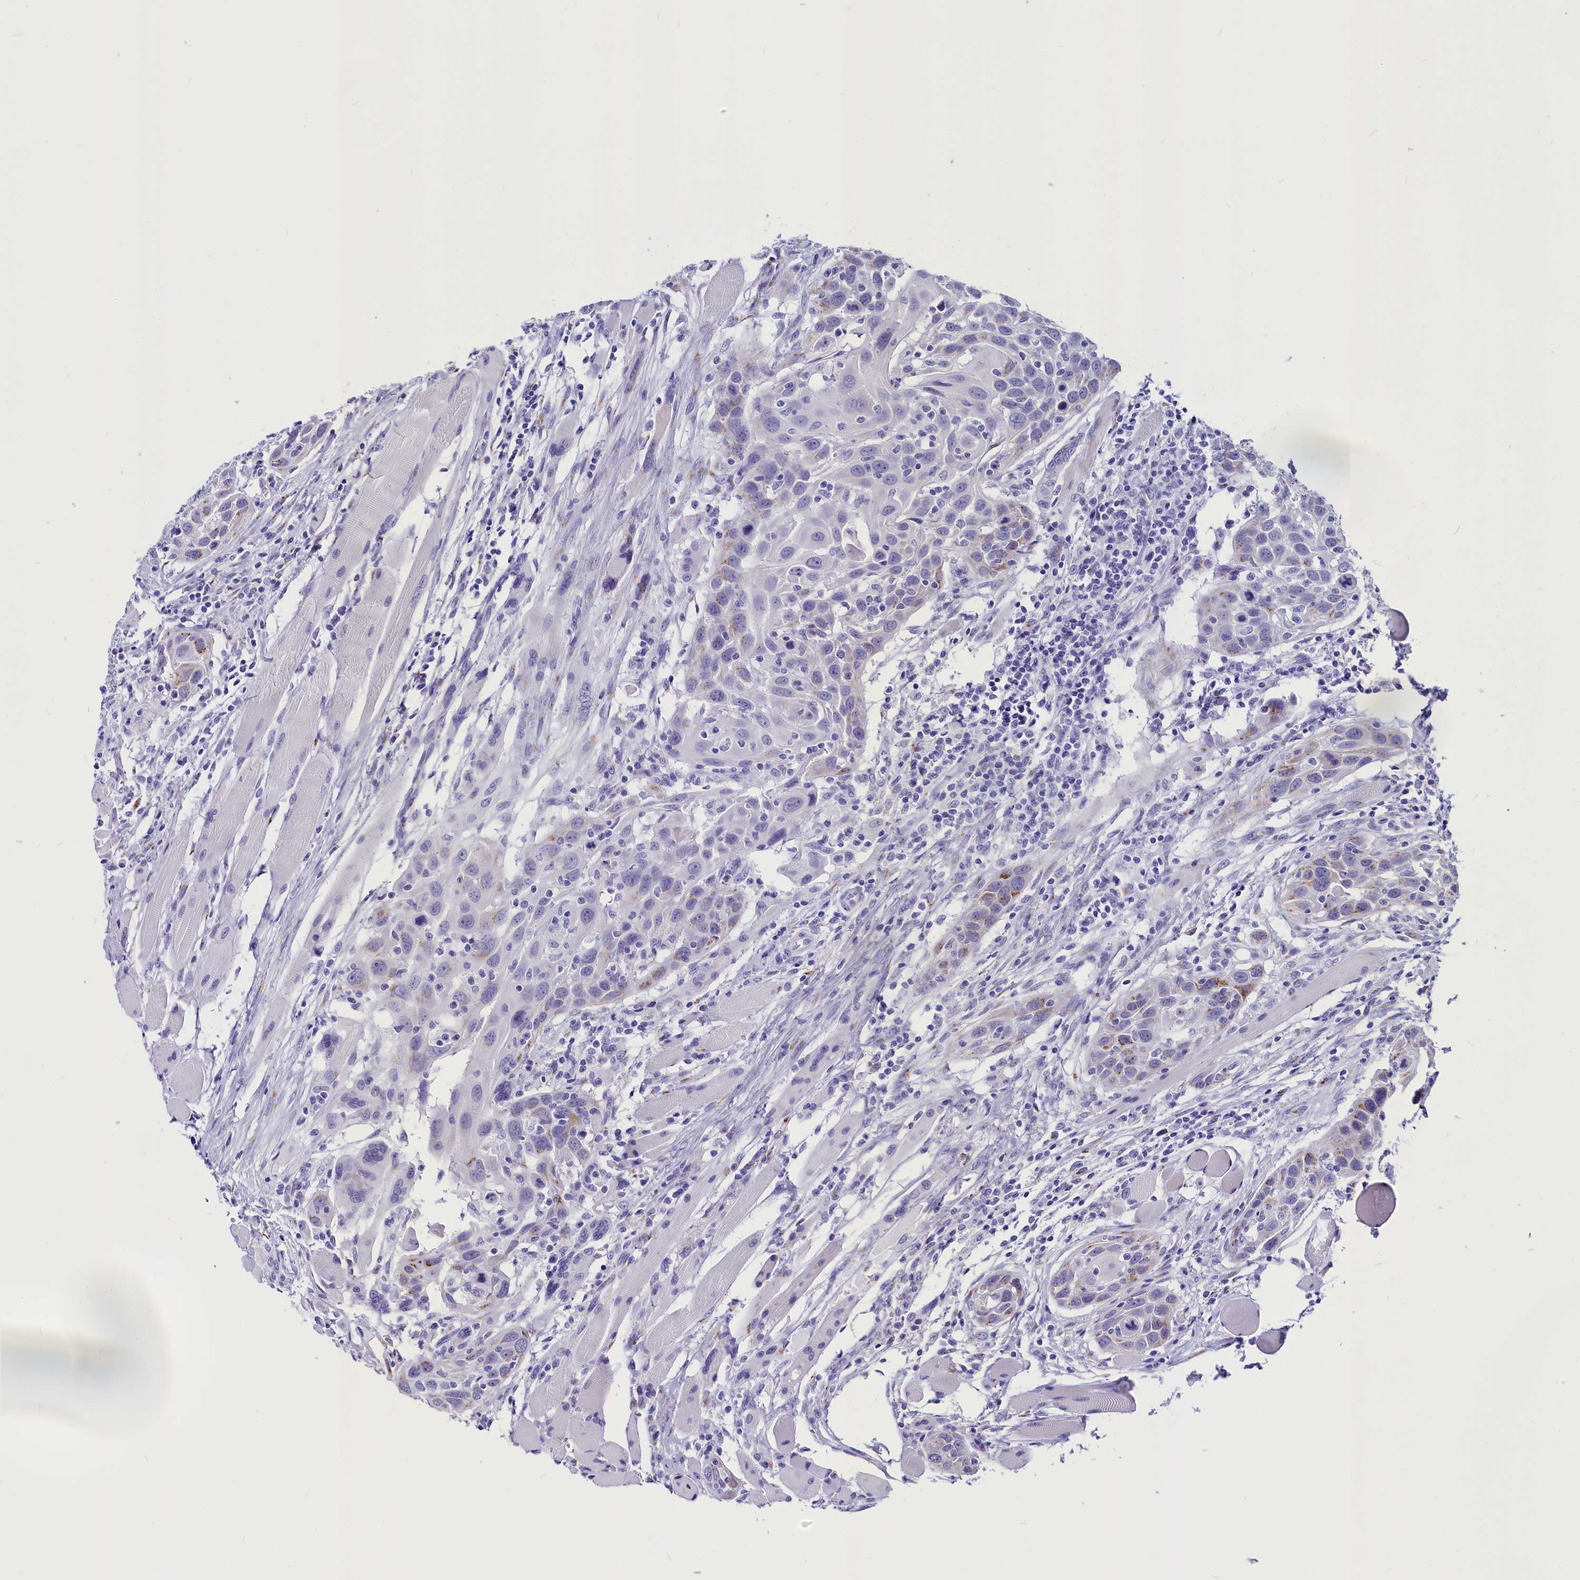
{"staining": {"intensity": "moderate", "quantity": "<25%", "location": "cytoplasmic/membranous"}, "tissue": "head and neck cancer", "cell_type": "Tumor cells", "image_type": "cancer", "snomed": [{"axis": "morphology", "description": "Squamous cell carcinoma, NOS"}, {"axis": "topography", "description": "Oral tissue"}, {"axis": "topography", "description": "Head-Neck"}], "caption": "The immunohistochemical stain highlights moderate cytoplasmic/membranous expression in tumor cells of head and neck squamous cell carcinoma tissue.", "gene": "AP3B2", "patient": {"sex": "female", "age": 50}}